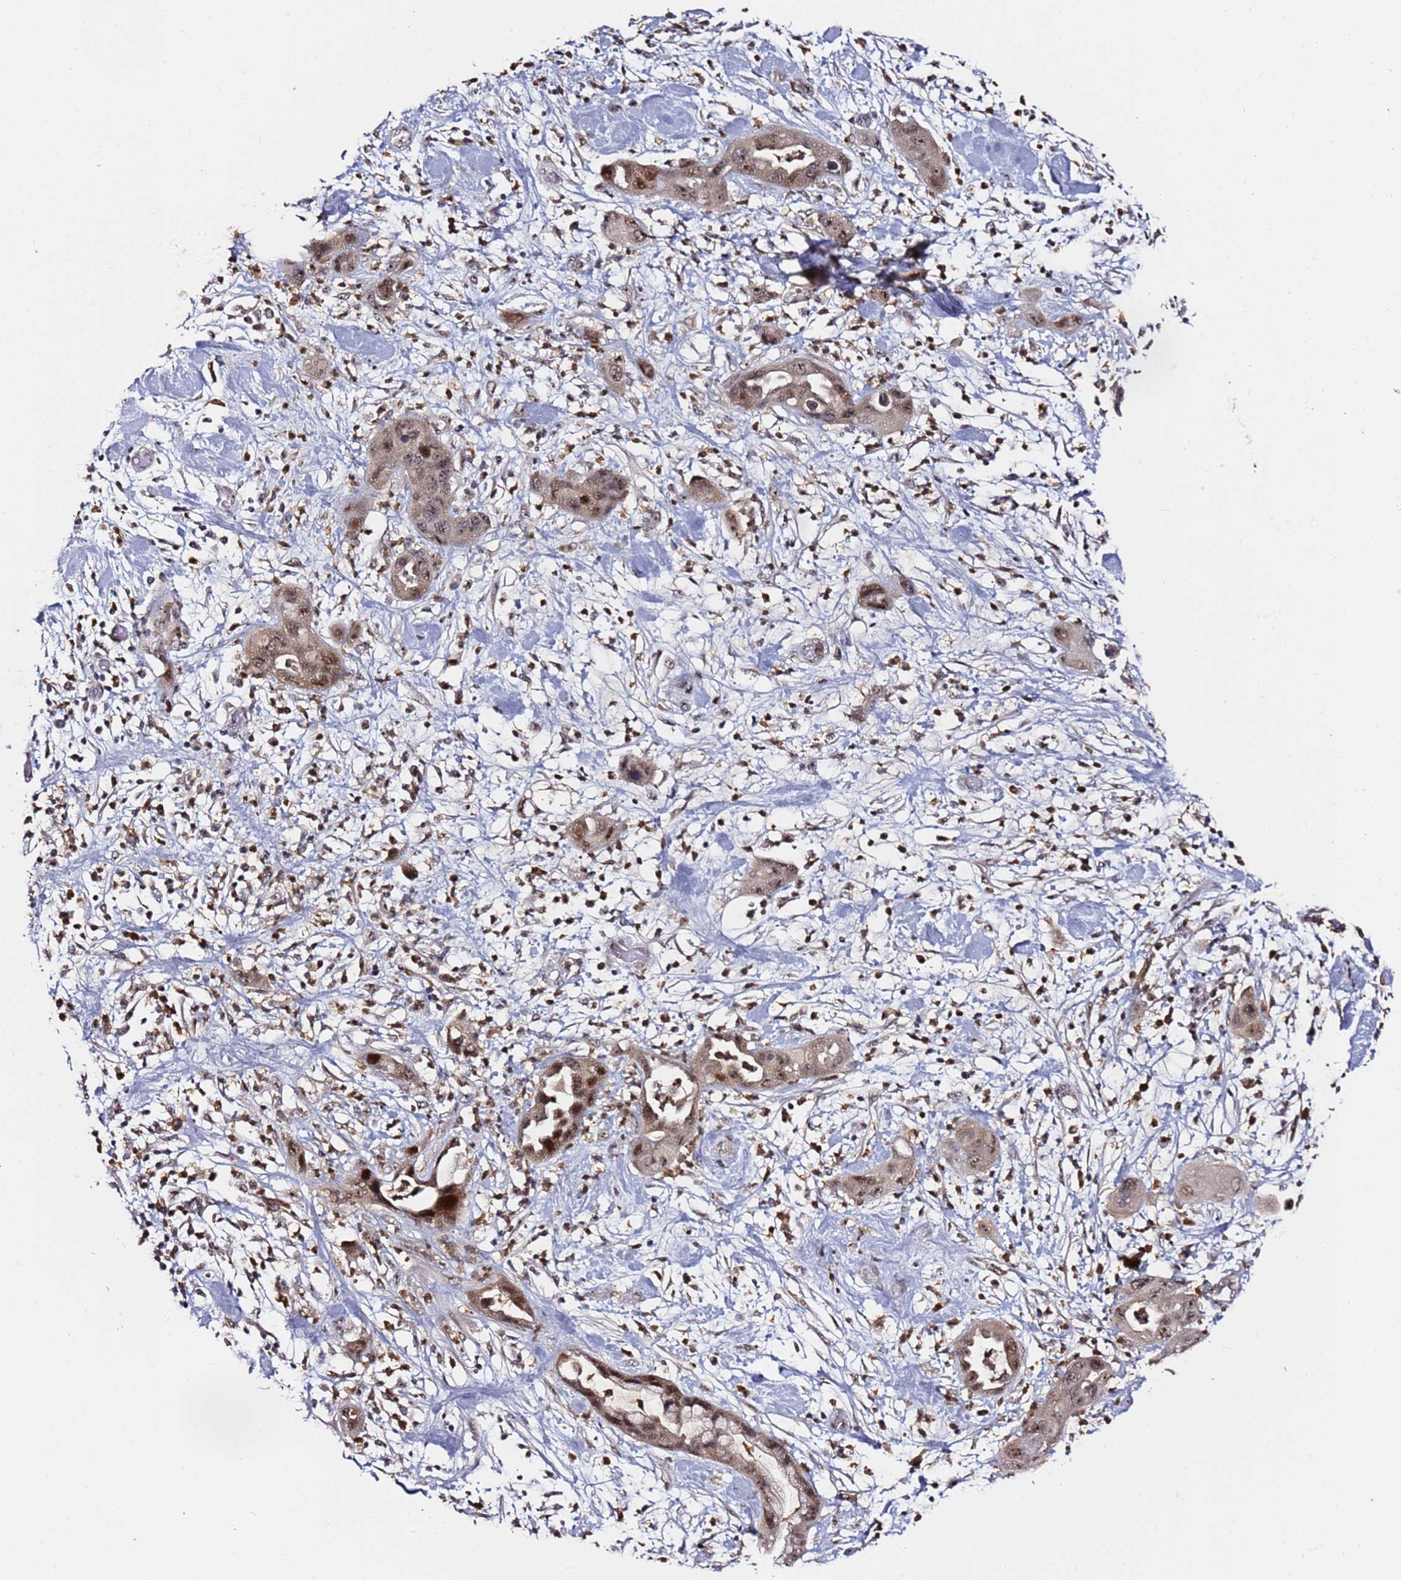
{"staining": {"intensity": "moderate", "quantity": ">75%", "location": "nuclear"}, "tissue": "pancreatic cancer", "cell_type": "Tumor cells", "image_type": "cancer", "snomed": [{"axis": "morphology", "description": "Adenocarcinoma, NOS"}, {"axis": "topography", "description": "Pancreas"}], "caption": "This histopathology image demonstrates pancreatic cancer stained with IHC to label a protein in brown. The nuclear of tumor cells show moderate positivity for the protein. Nuclei are counter-stained blue.", "gene": "FCF1", "patient": {"sex": "female", "age": 71}}